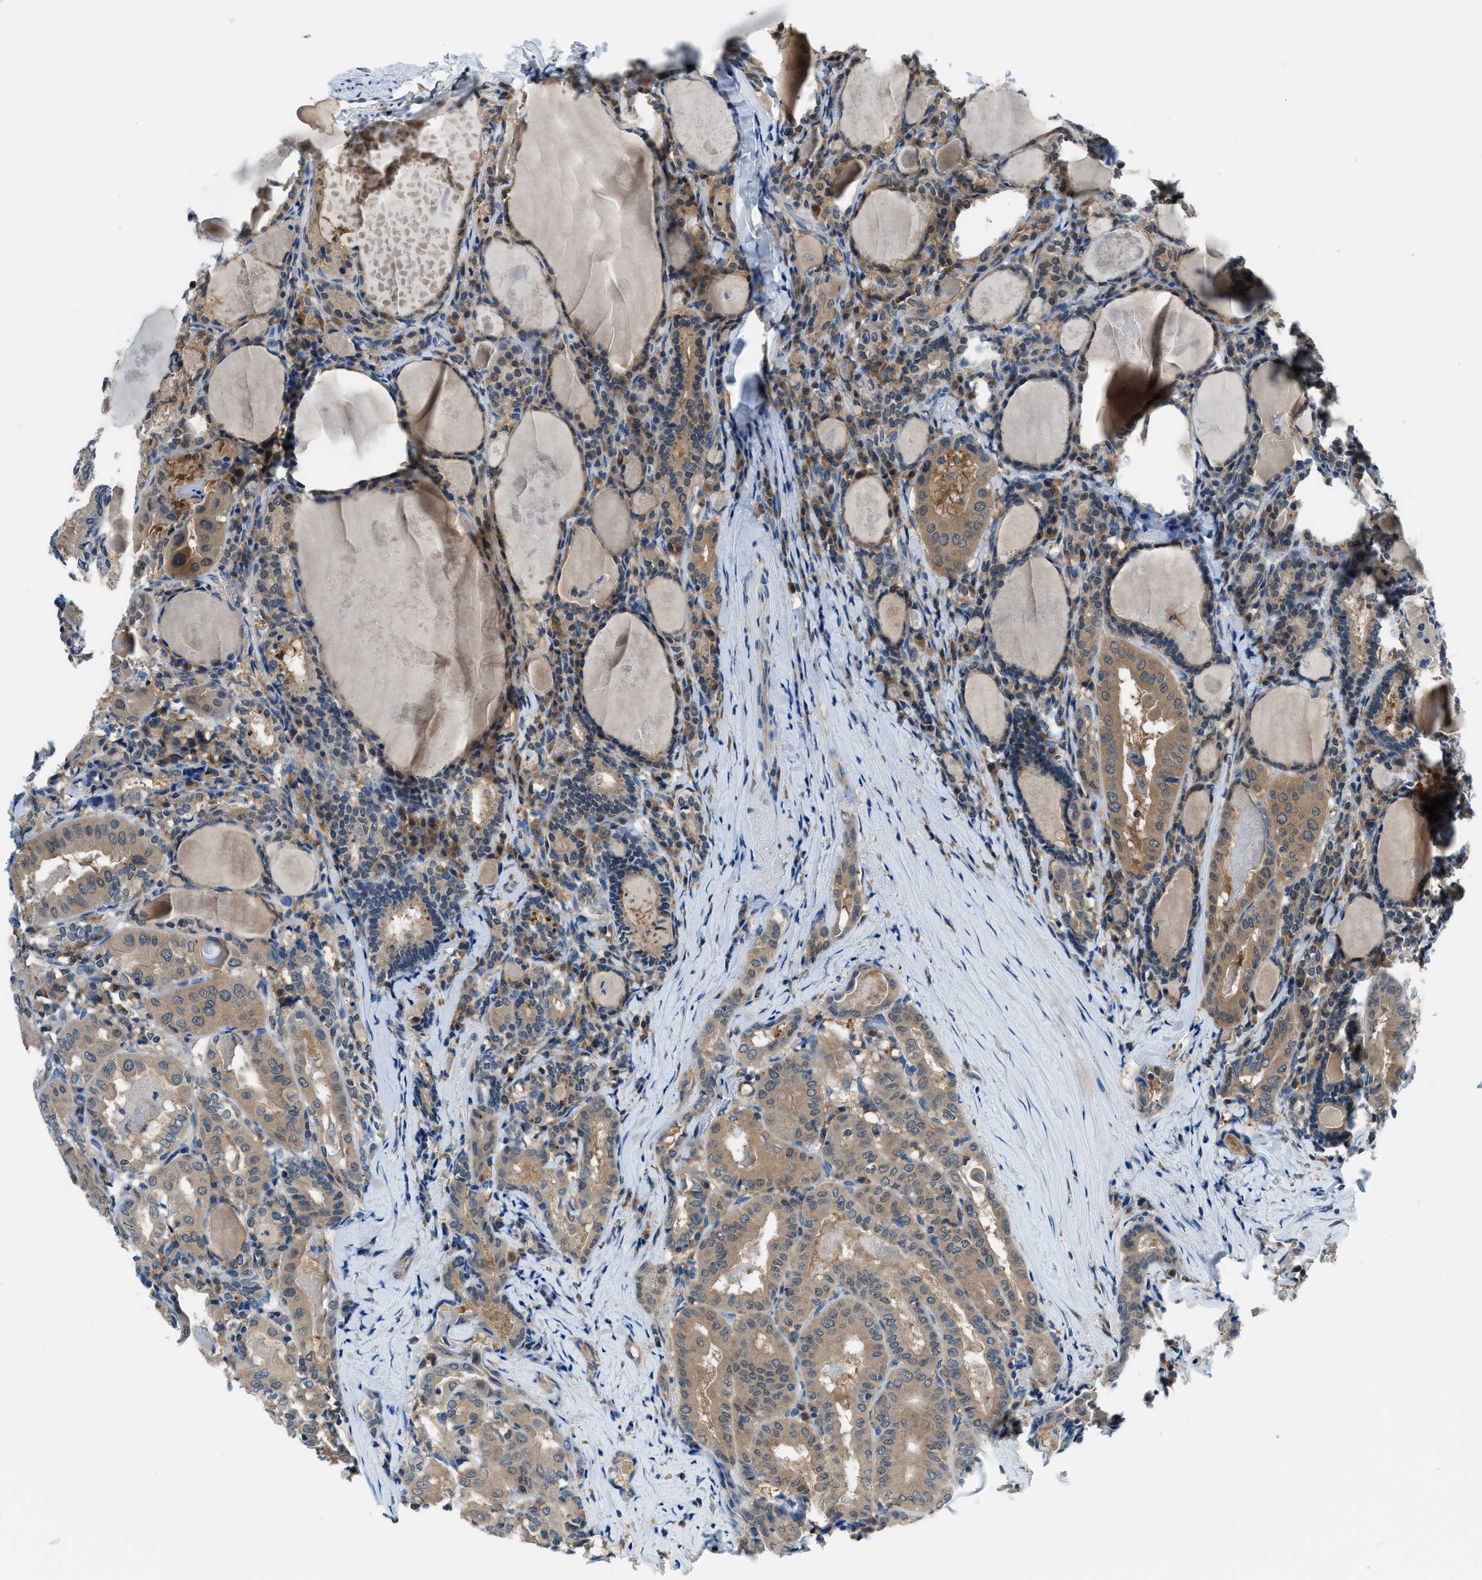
{"staining": {"intensity": "moderate", "quantity": ">75%", "location": "cytoplasmic/membranous"}, "tissue": "thyroid cancer", "cell_type": "Tumor cells", "image_type": "cancer", "snomed": [{"axis": "morphology", "description": "Papillary adenocarcinoma, NOS"}, {"axis": "topography", "description": "Thyroid gland"}], "caption": "The micrograph displays immunohistochemical staining of thyroid papillary adenocarcinoma. There is moderate cytoplasmic/membranous positivity is present in approximately >75% of tumor cells.", "gene": "ACP1", "patient": {"sex": "female", "age": 42}}